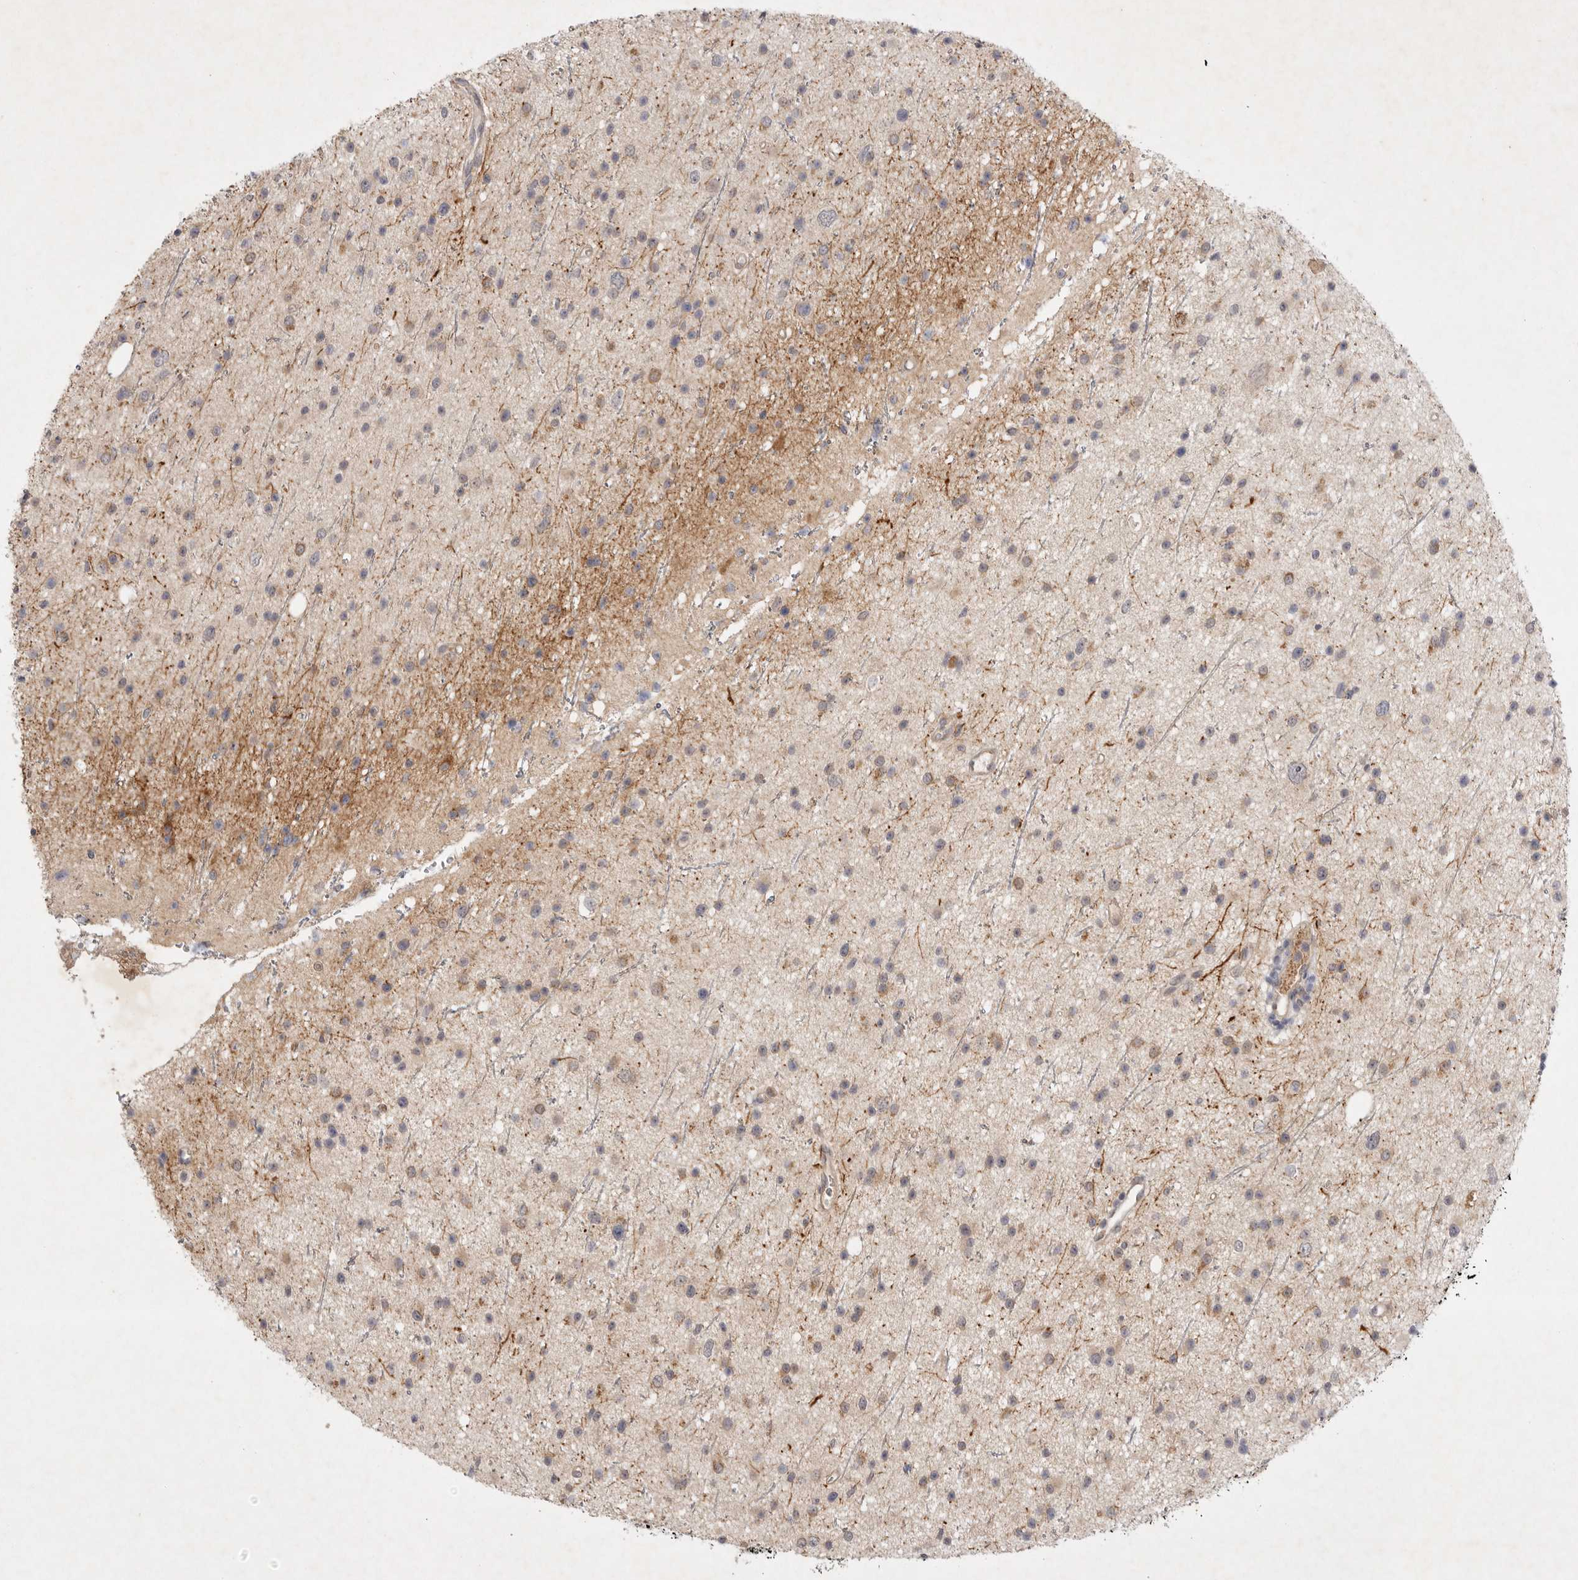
{"staining": {"intensity": "weak", "quantity": "25%-75%", "location": "cytoplasmic/membranous"}, "tissue": "glioma", "cell_type": "Tumor cells", "image_type": "cancer", "snomed": [{"axis": "morphology", "description": "Glioma, malignant, Low grade"}, {"axis": "topography", "description": "Cerebral cortex"}], "caption": "Malignant glioma (low-grade) stained with a protein marker exhibits weak staining in tumor cells.", "gene": "PTPDC1", "patient": {"sex": "female", "age": 39}}